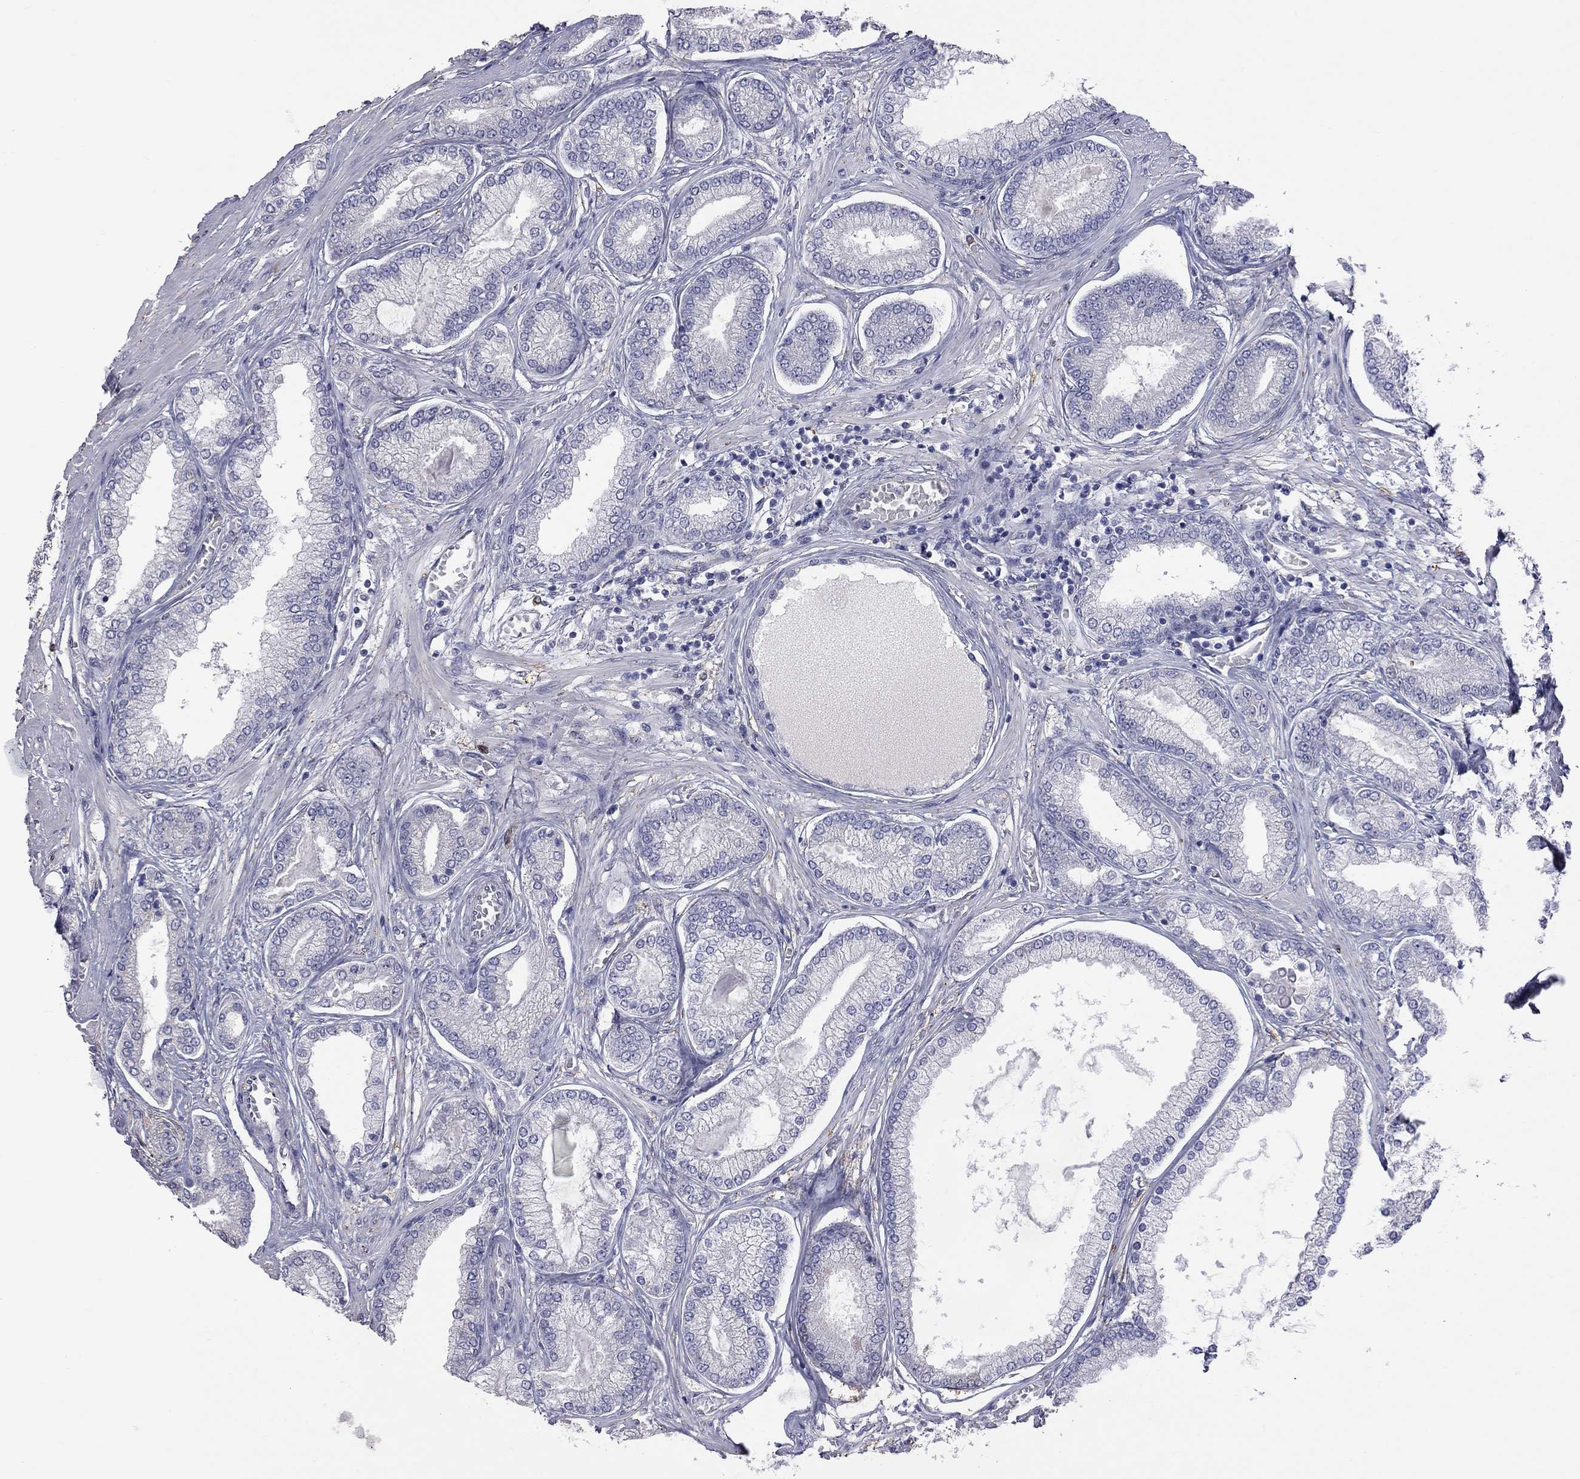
{"staining": {"intensity": "negative", "quantity": "none", "location": "none"}, "tissue": "prostate cancer", "cell_type": "Tumor cells", "image_type": "cancer", "snomed": [{"axis": "morphology", "description": "Adenocarcinoma, Low grade"}, {"axis": "topography", "description": "Prostate"}], "caption": "Tumor cells show no significant staining in prostate cancer. (Immunohistochemistry, brightfield microscopy, high magnification).", "gene": "HYLS1", "patient": {"sex": "male", "age": 57}}